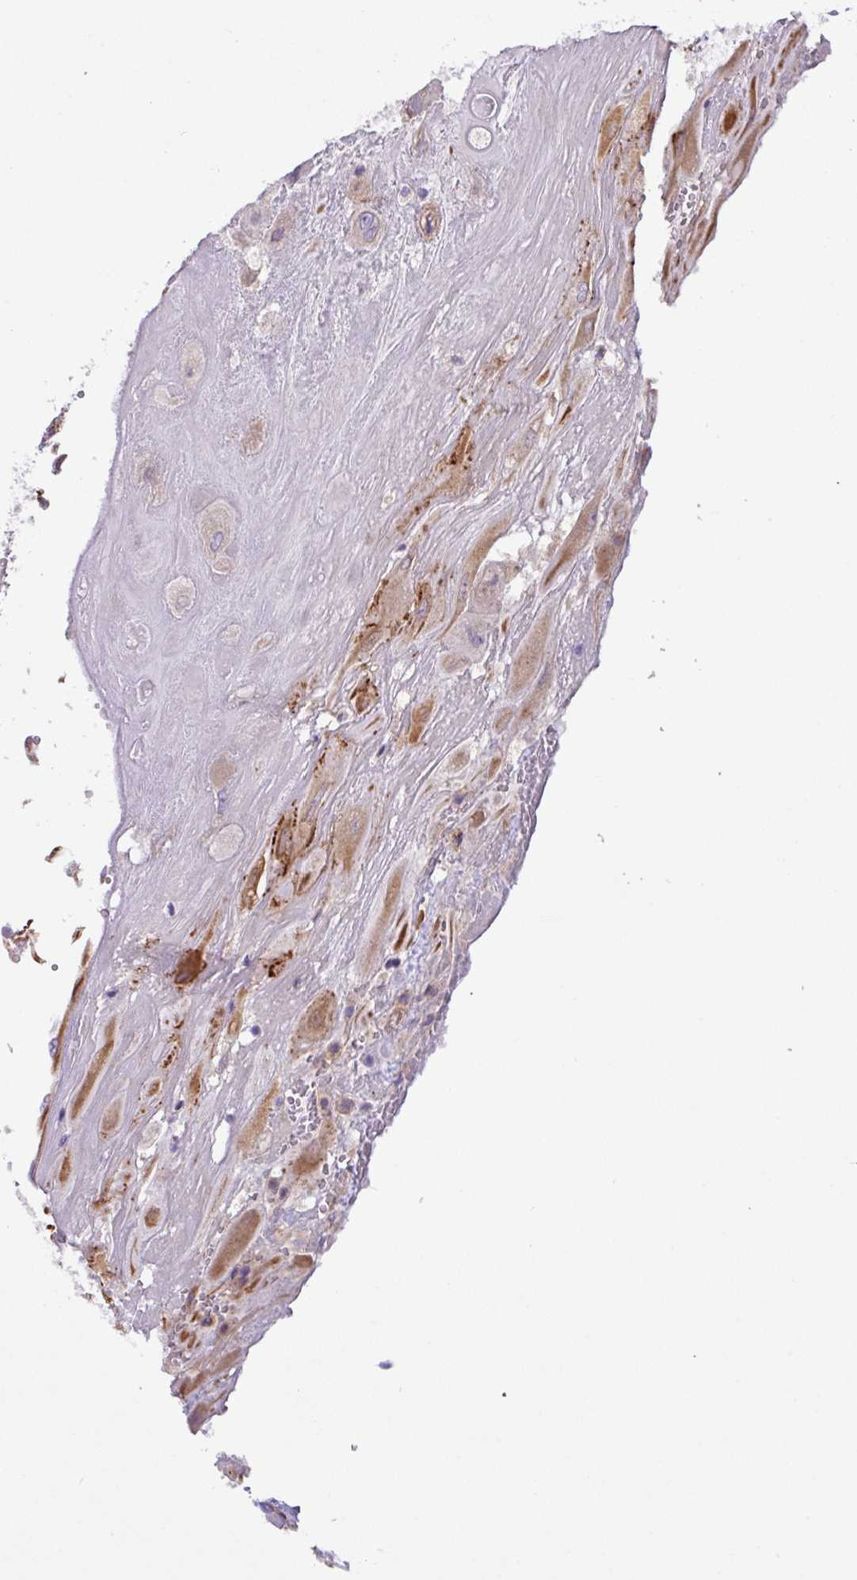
{"staining": {"intensity": "strong", "quantity": "<25%", "location": "cytoplasmic/membranous"}, "tissue": "placenta", "cell_type": "Decidual cells", "image_type": "normal", "snomed": [{"axis": "morphology", "description": "Normal tissue, NOS"}, {"axis": "topography", "description": "Placenta"}], "caption": "Immunohistochemistry (IHC) (DAB) staining of unremarkable placenta reveals strong cytoplasmic/membranous protein positivity in about <25% of decidual cells.", "gene": "MRM2", "patient": {"sex": "female", "age": 32}}